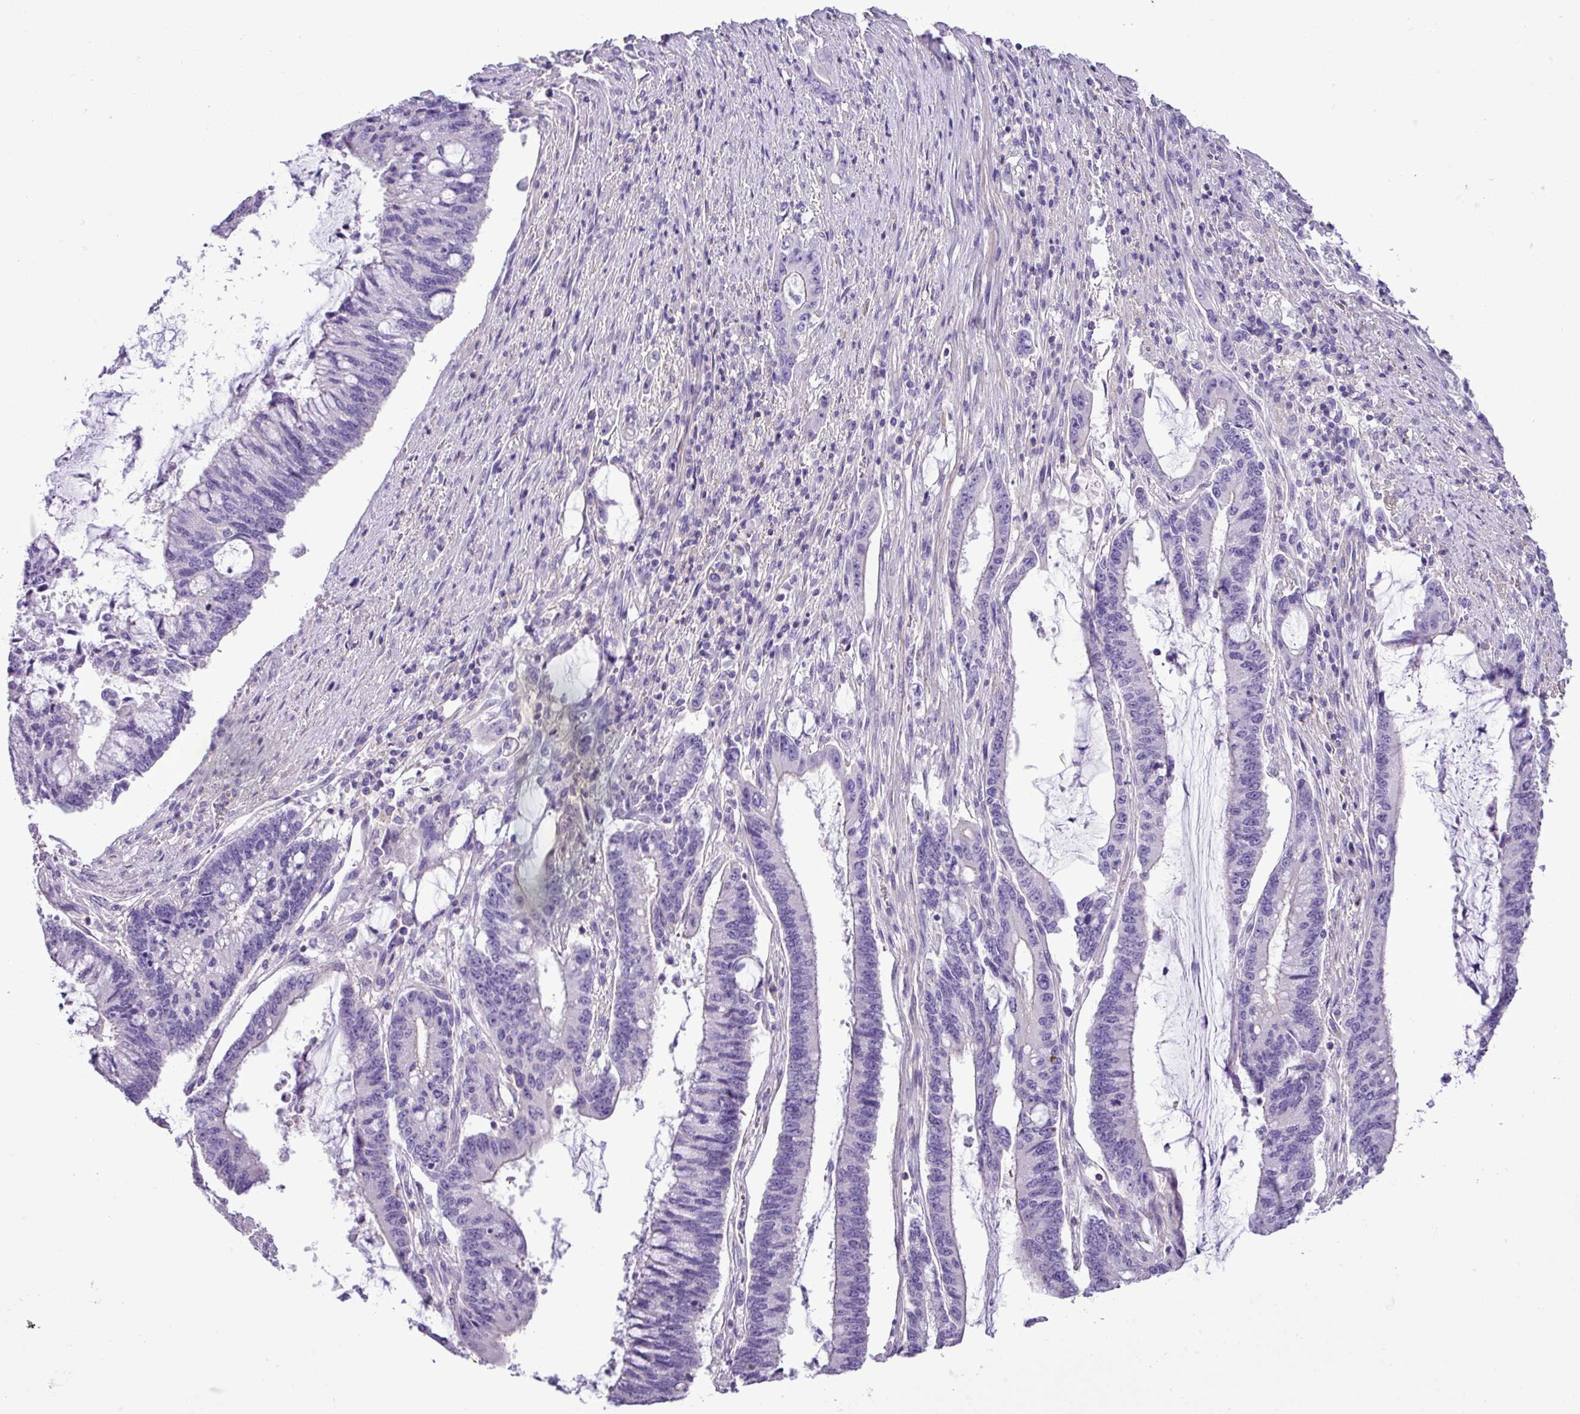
{"staining": {"intensity": "negative", "quantity": "none", "location": "none"}, "tissue": "pancreatic cancer", "cell_type": "Tumor cells", "image_type": "cancer", "snomed": [{"axis": "morphology", "description": "Adenocarcinoma, NOS"}, {"axis": "topography", "description": "Pancreas"}], "caption": "This is an IHC image of pancreatic cancer. There is no staining in tumor cells.", "gene": "ZNF334", "patient": {"sex": "female", "age": 50}}